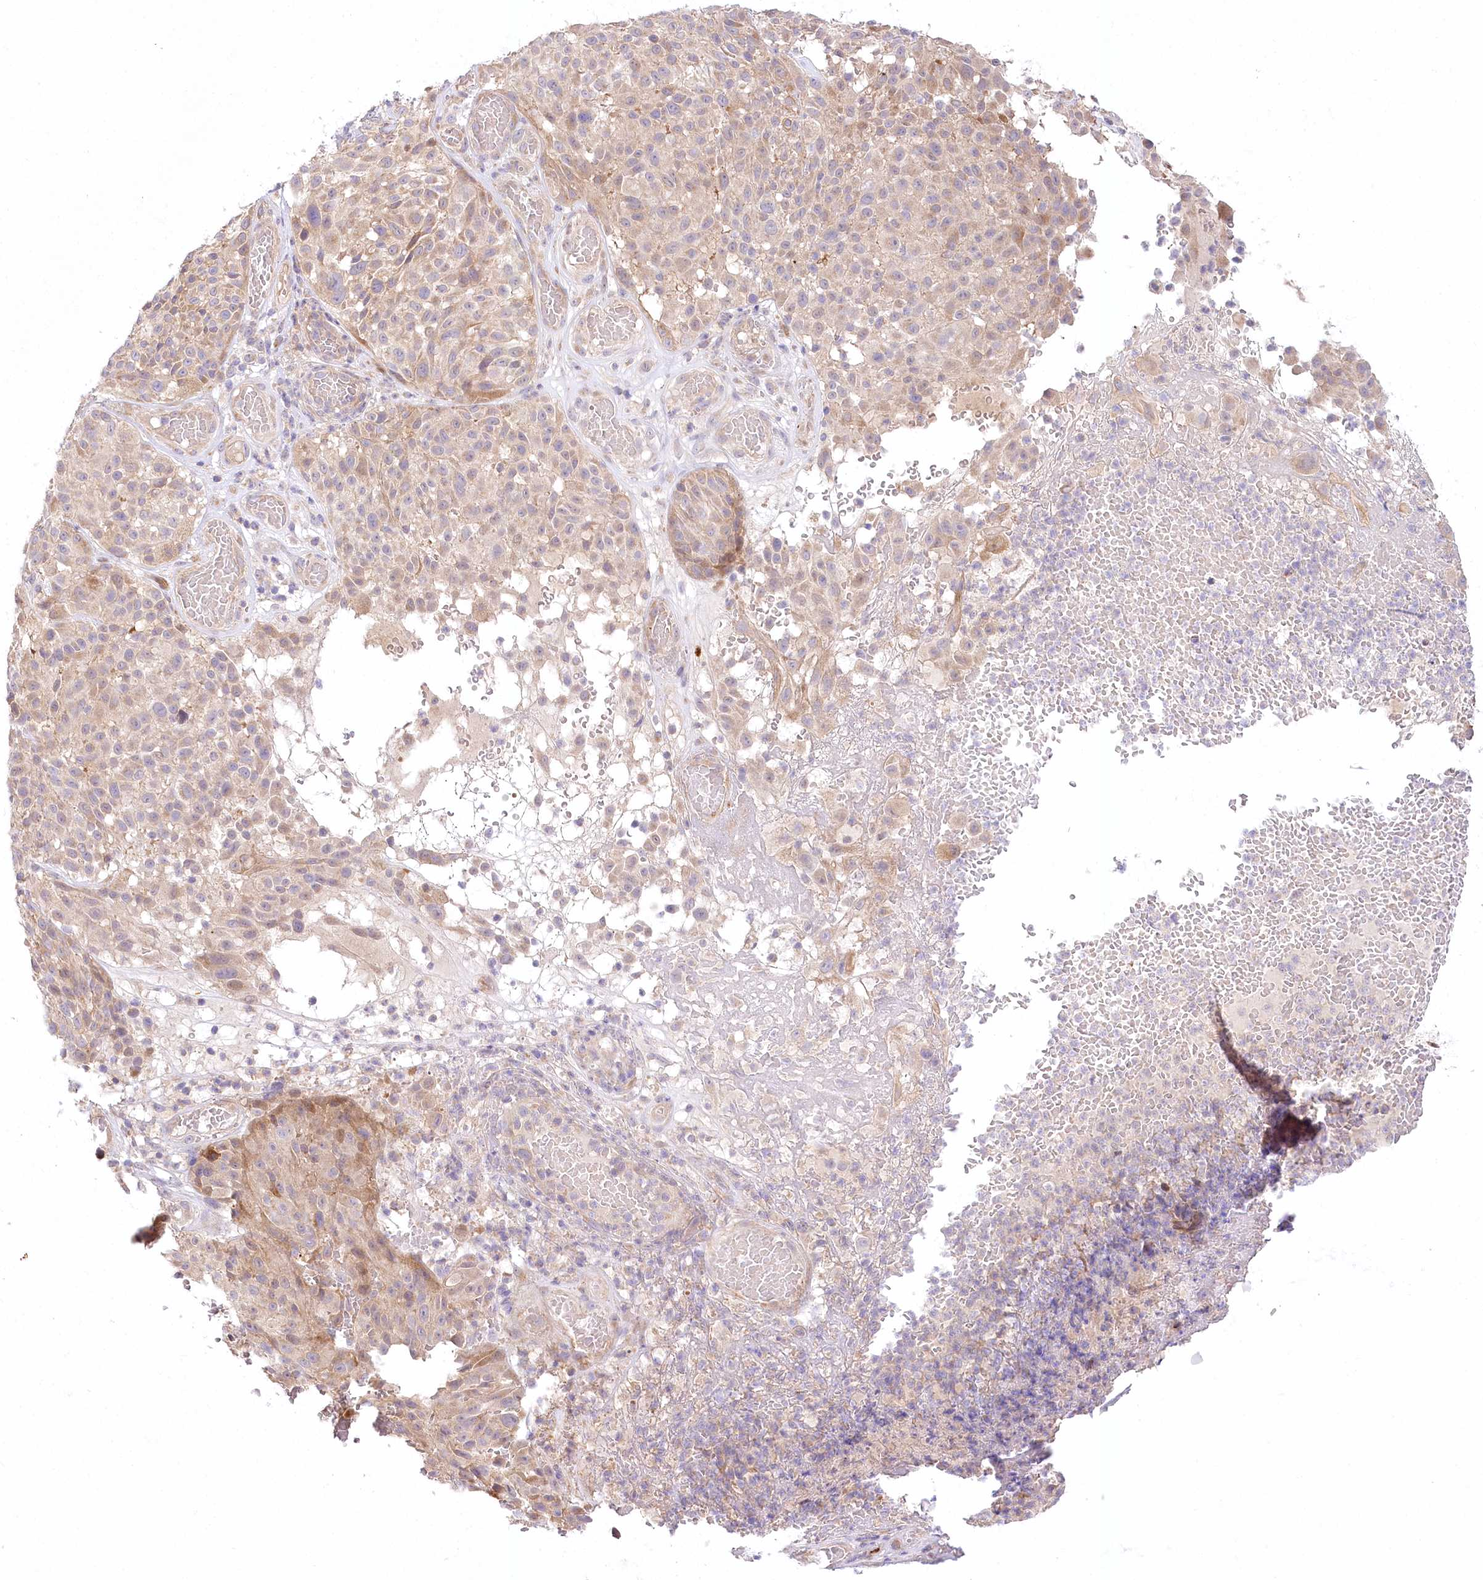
{"staining": {"intensity": "weak", "quantity": "<25%", "location": "cytoplasmic/membranous"}, "tissue": "melanoma", "cell_type": "Tumor cells", "image_type": "cancer", "snomed": [{"axis": "morphology", "description": "Malignant melanoma, NOS"}, {"axis": "topography", "description": "Skin"}], "caption": "Protein analysis of melanoma exhibits no significant expression in tumor cells.", "gene": "PYROXD1", "patient": {"sex": "male", "age": 83}}